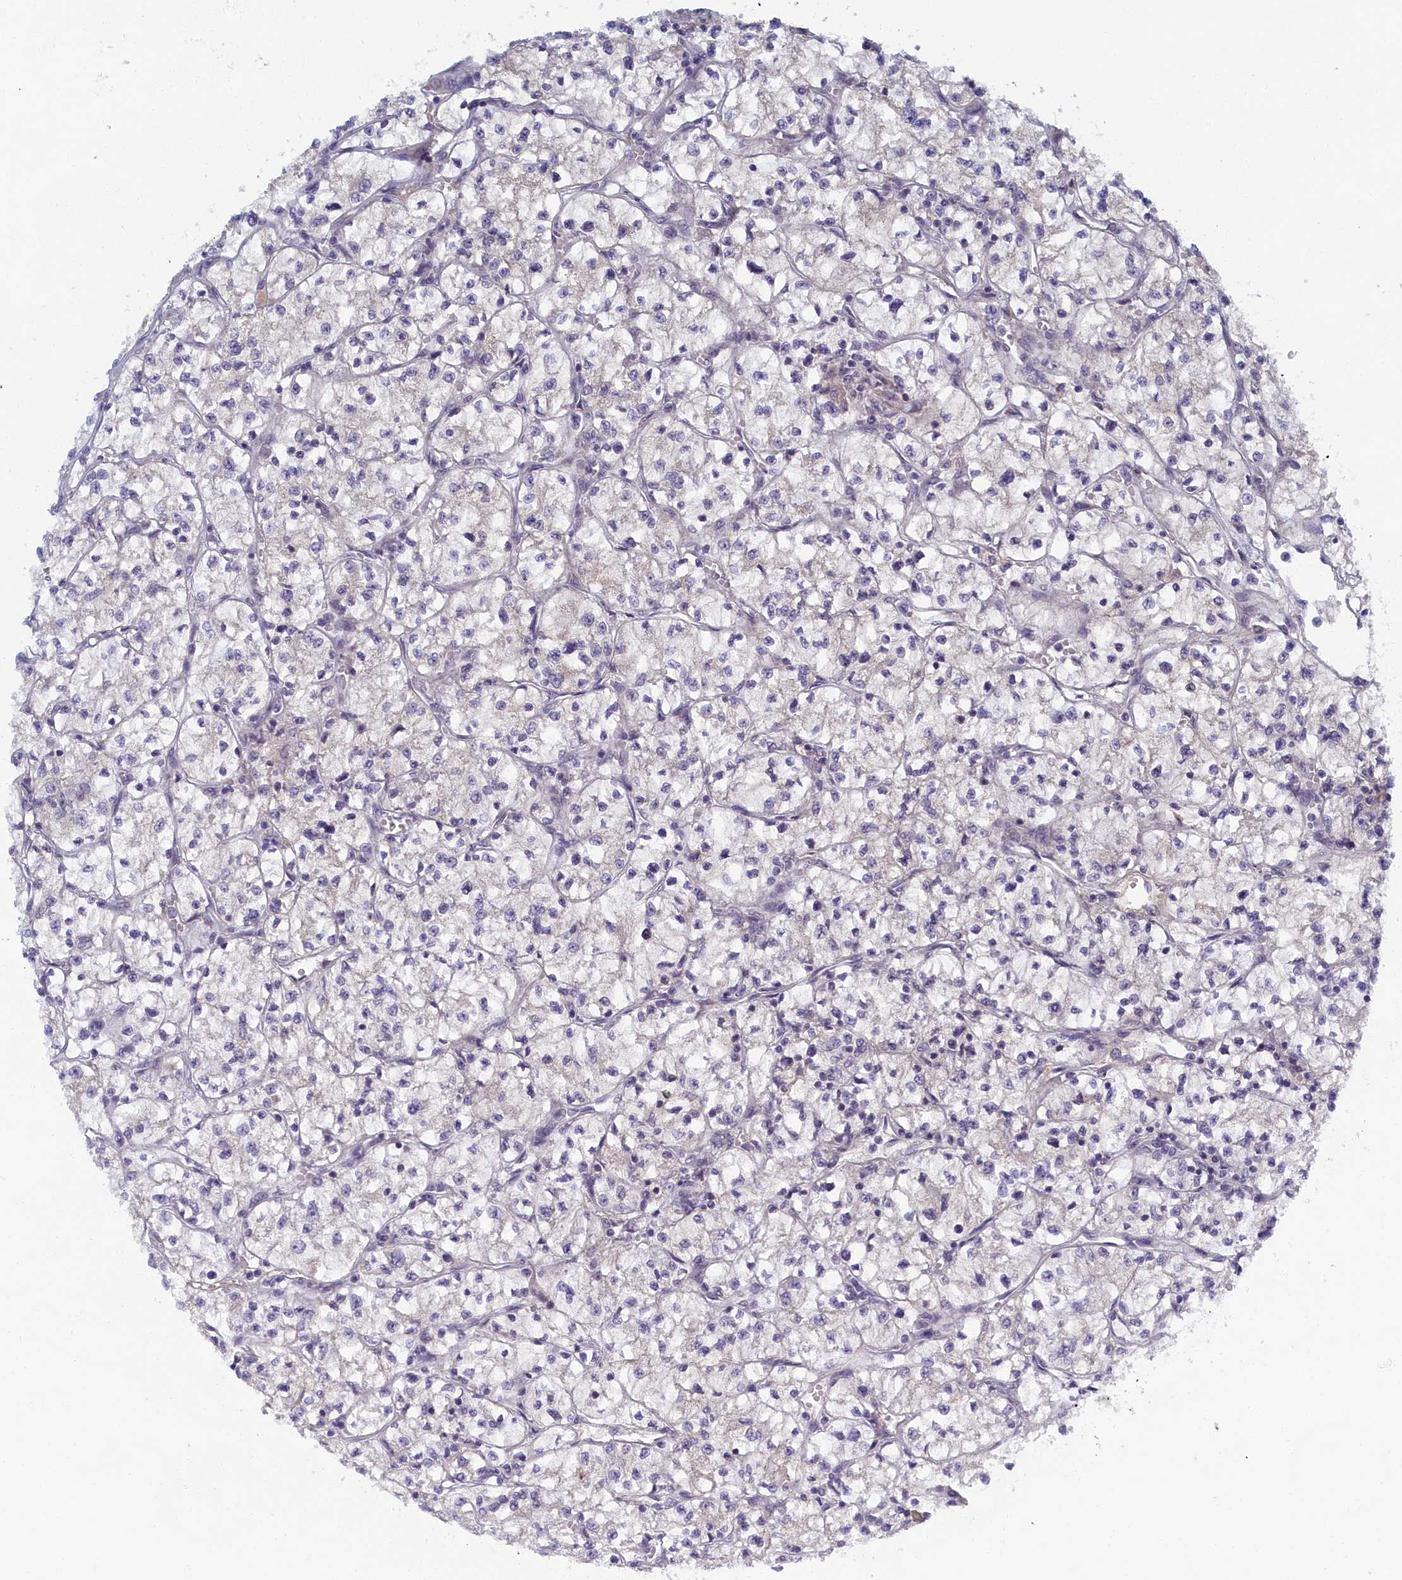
{"staining": {"intensity": "negative", "quantity": "none", "location": "none"}, "tissue": "renal cancer", "cell_type": "Tumor cells", "image_type": "cancer", "snomed": [{"axis": "morphology", "description": "Adenocarcinoma, NOS"}, {"axis": "topography", "description": "Kidney"}], "caption": "This is an IHC photomicrograph of human renal cancer. There is no staining in tumor cells.", "gene": "DNAJC17", "patient": {"sex": "female", "age": 64}}